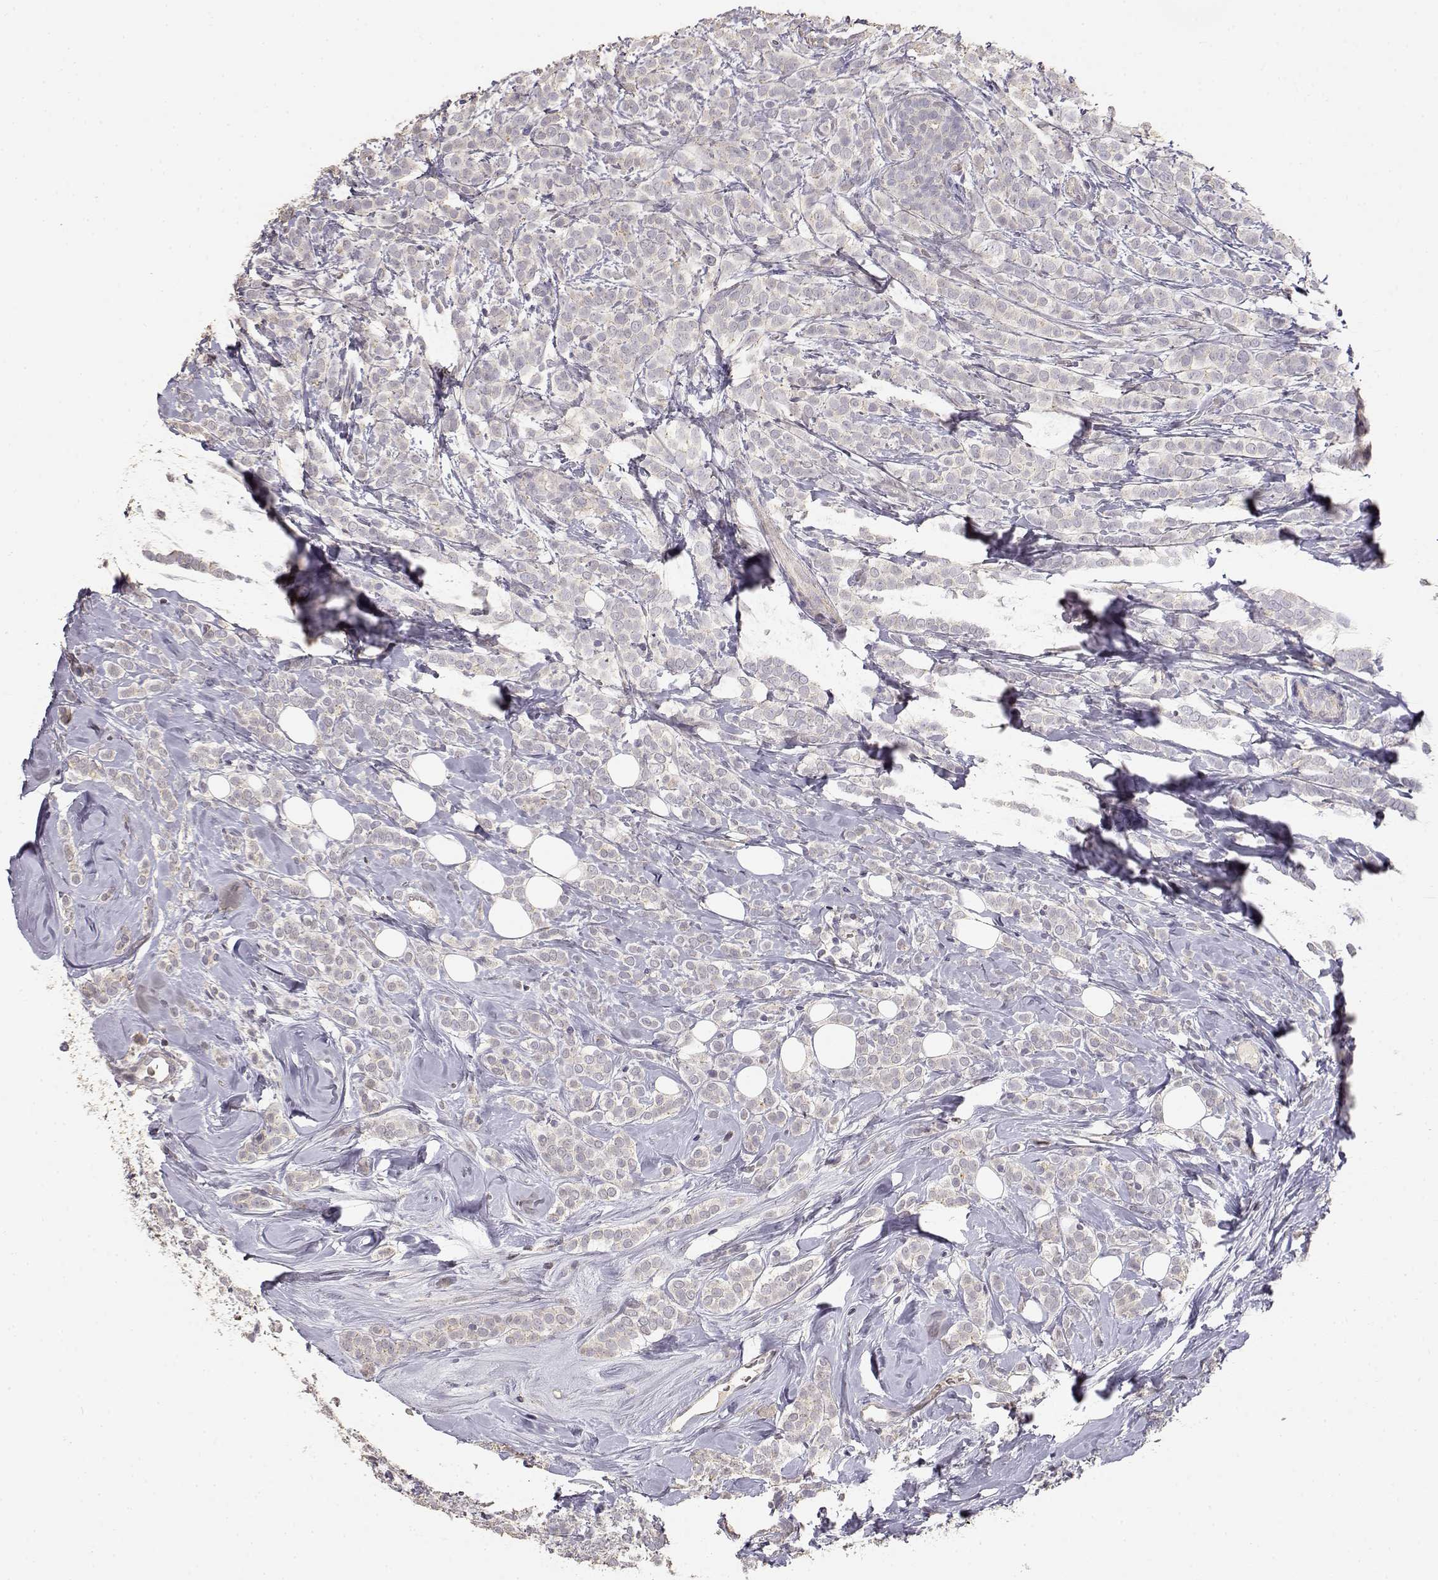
{"staining": {"intensity": "negative", "quantity": "none", "location": "none"}, "tissue": "breast cancer", "cell_type": "Tumor cells", "image_type": "cancer", "snomed": [{"axis": "morphology", "description": "Lobular carcinoma"}, {"axis": "topography", "description": "Breast"}], "caption": "Lobular carcinoma (breast) was stained to show a protein in brown. There is no significant positivity in tumor cells.", "gene": "TNFRSF10C", "patient": {"sex": "female", "age": 49}}